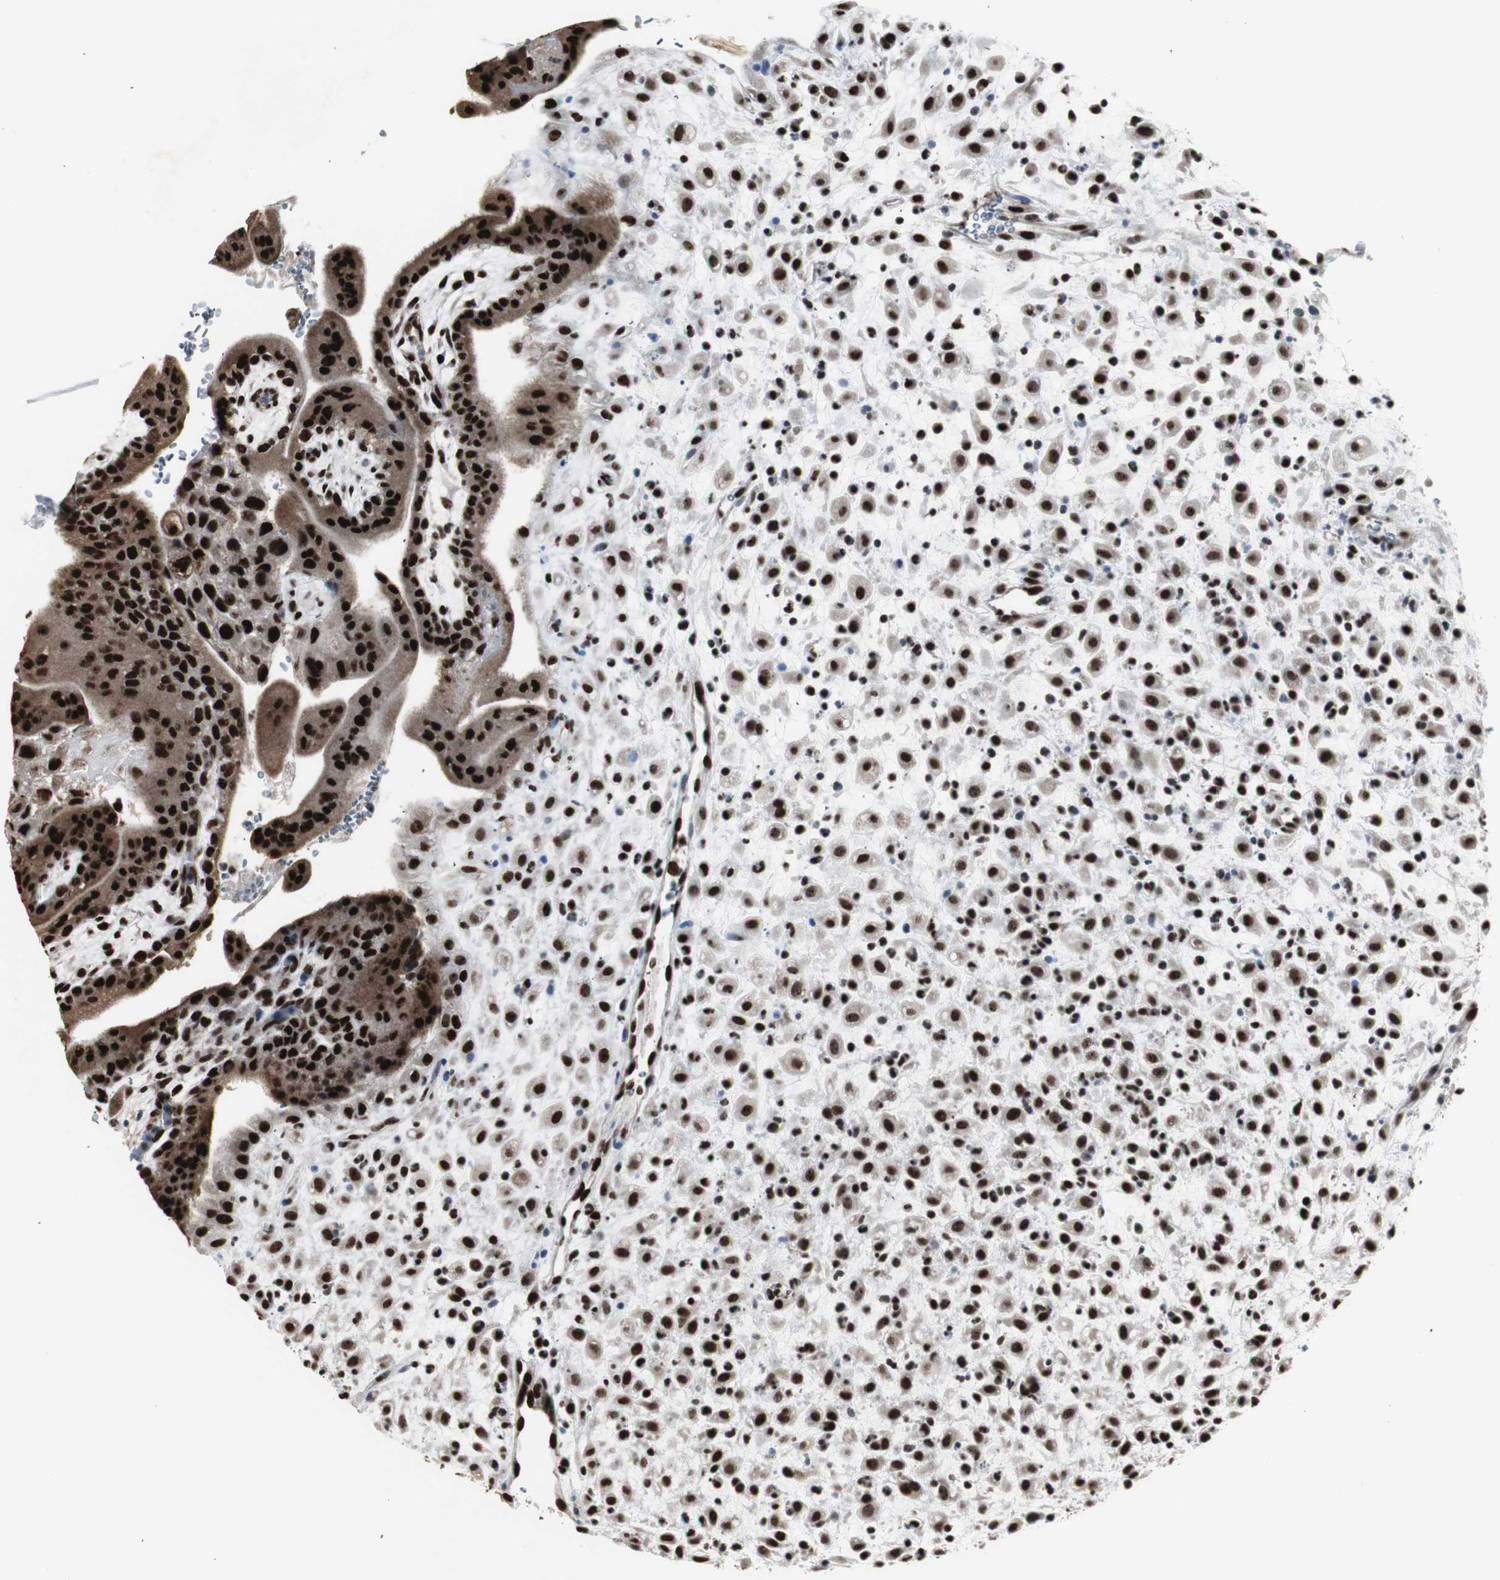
{"staining": {"intensity": "strong", "quantity": ">75%", "location": "nuclear"}, "tissue": "placenta", "cell_type": "Decidual cells", "image_type": "normal", "snomed": [{"axis": "morphology", "description": "Normal tissue, NOS"}, {"axis": "topography", "description": "Placenta"}], "caption": "This is a micrograph of immunohistochemistry staining of unremarkable placenta, which shows strong positivity in the nuclear of decidual cells.", "gene": "PARN", "patient": {"sex": "female", "age": 35}}